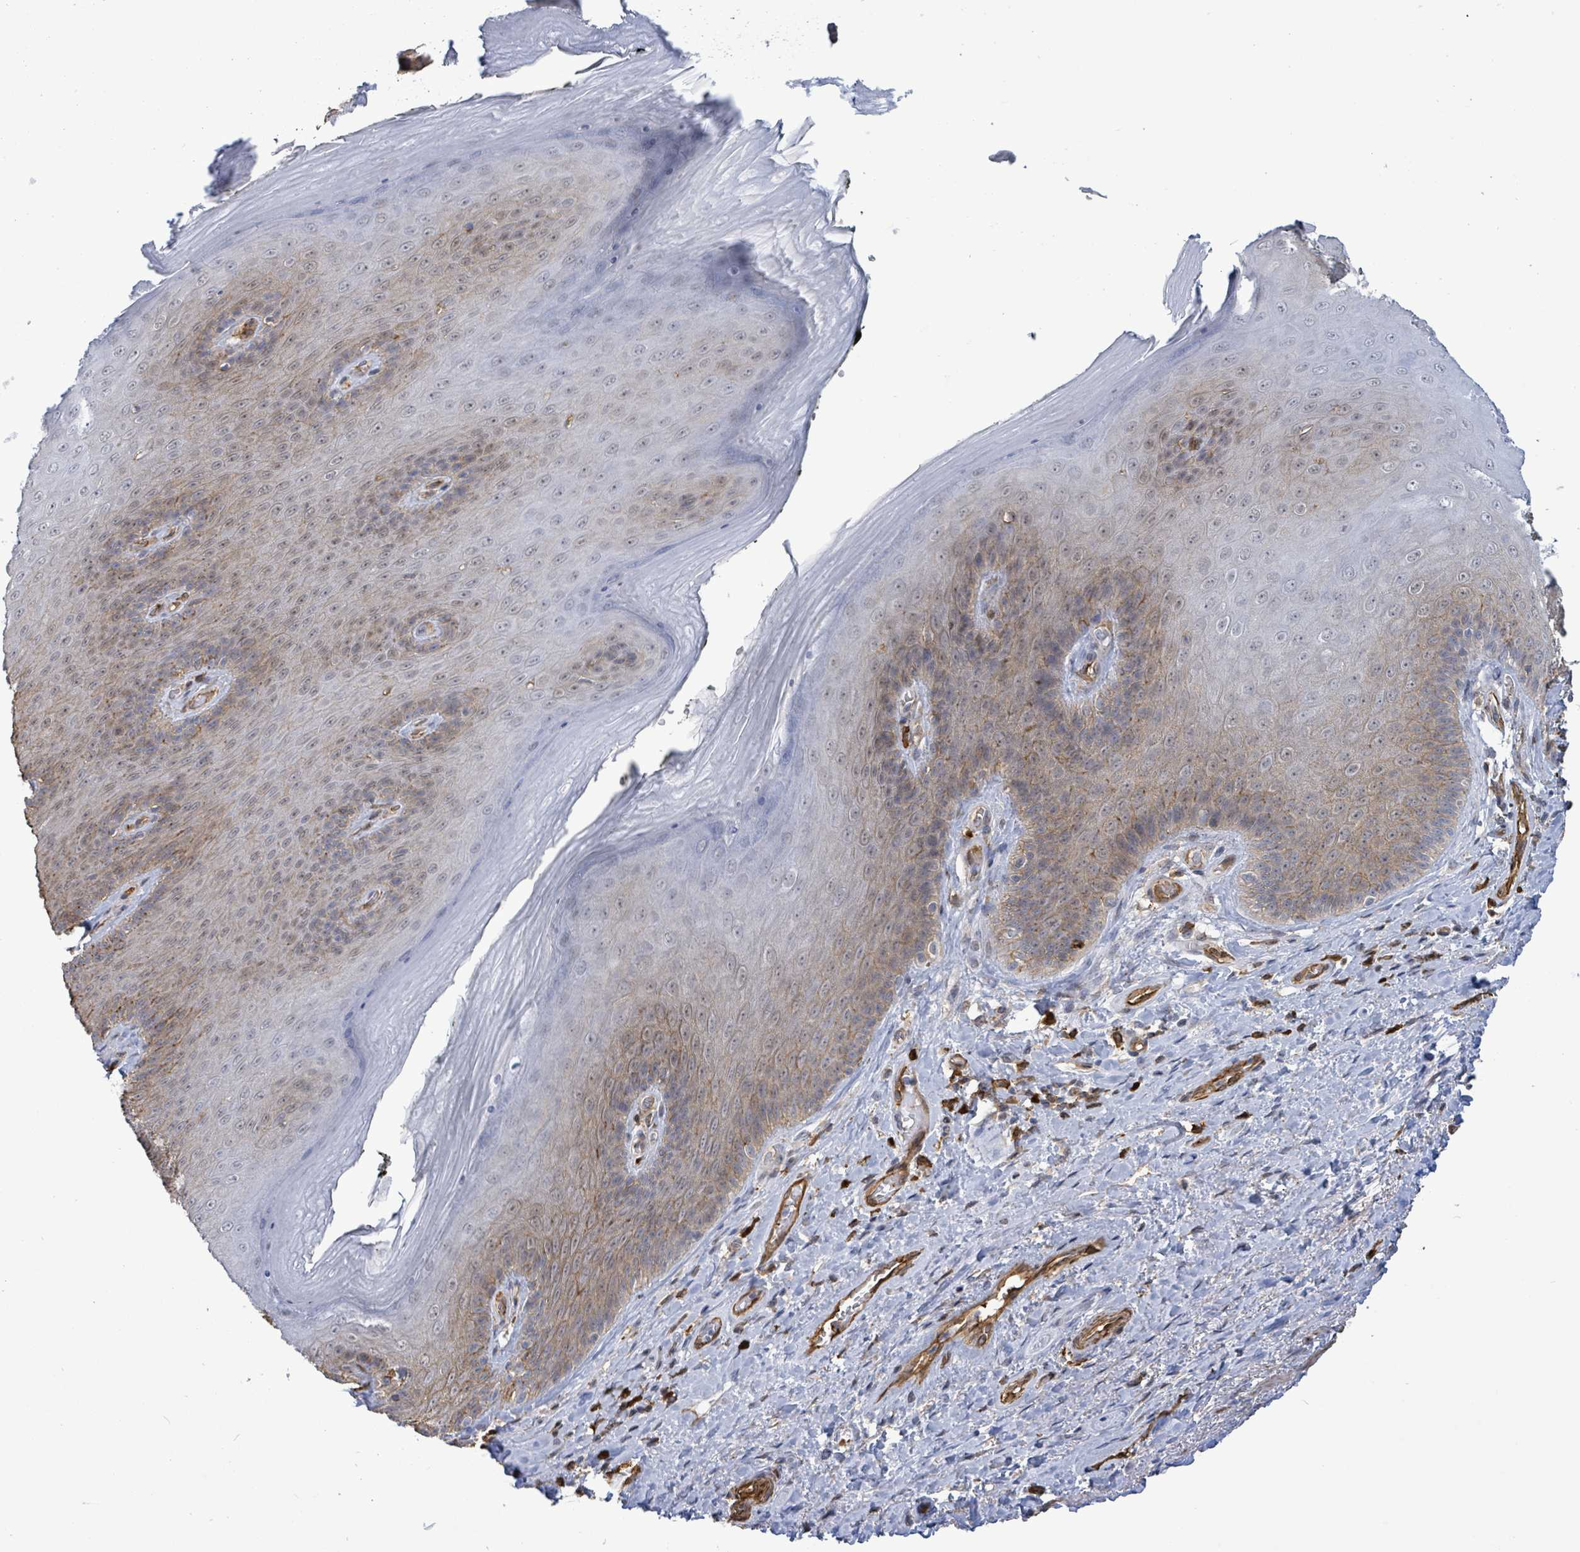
{"staining": {"intensity": "moderate", "quantity": "25%-75%", "location": "cytoplasmic/membranous,nuclear"}, "tissue": "skin", "cell_type": "Epidermal cells", "image_type": "normal", "snomed": [{"axis": "morphology", "description": "Normal tissue, NOS"}, {"axis": "topography", "description": "Anal"}, {"axis": "topography", "description": "Peripheral nerve tissue"}], "caption": "DAB (3,3'-diaminobenzidine) immunohistochemical staining of benign skin shows moderate cytoplasmic/membranous,nuclear protein positivity in about 25%-75% of epidermal cells.", "gene": "PRKRIP1", "patient": {"sex": "male", "age": 53}}